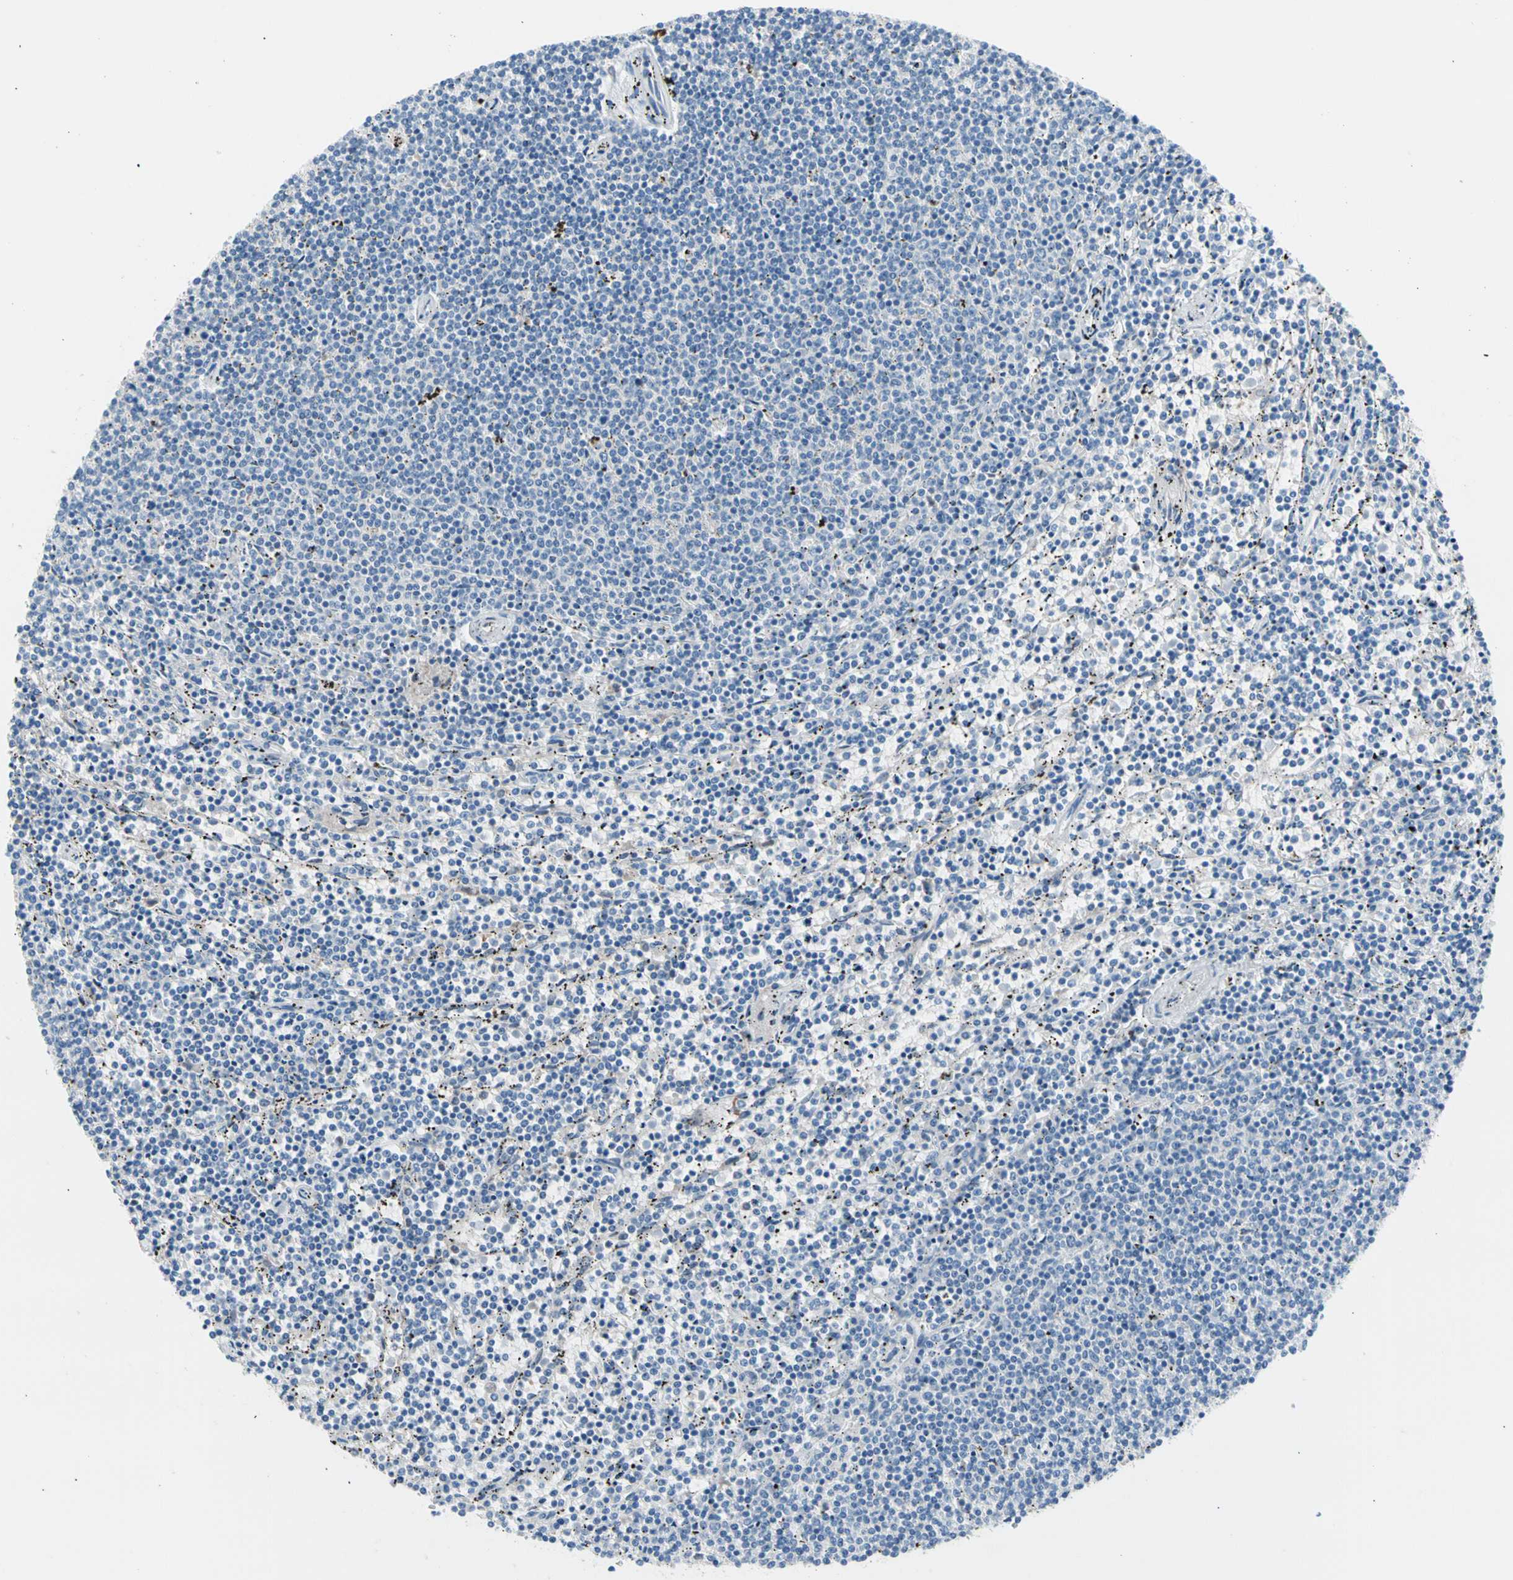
{"staining": {"intensity": "negative", "quantity": "none", "location": "none"}, "tissue": "lymphoma", "cell_type": "Tumor cells", "image_type": "cancer", "snomed": [{"axis": "morphology", "description": "Malignant lymphoma, non-Hodgkin's type, Low grade"}, {"axis": "topography", "description": "Spleen"}], "caption": "IHC of low-grade malignant lymphoma, non-Hodgkin's type shows no staining in tumor cells.", "gene": "CASQ1", "patient": {"sex": "female", "age": 50}}